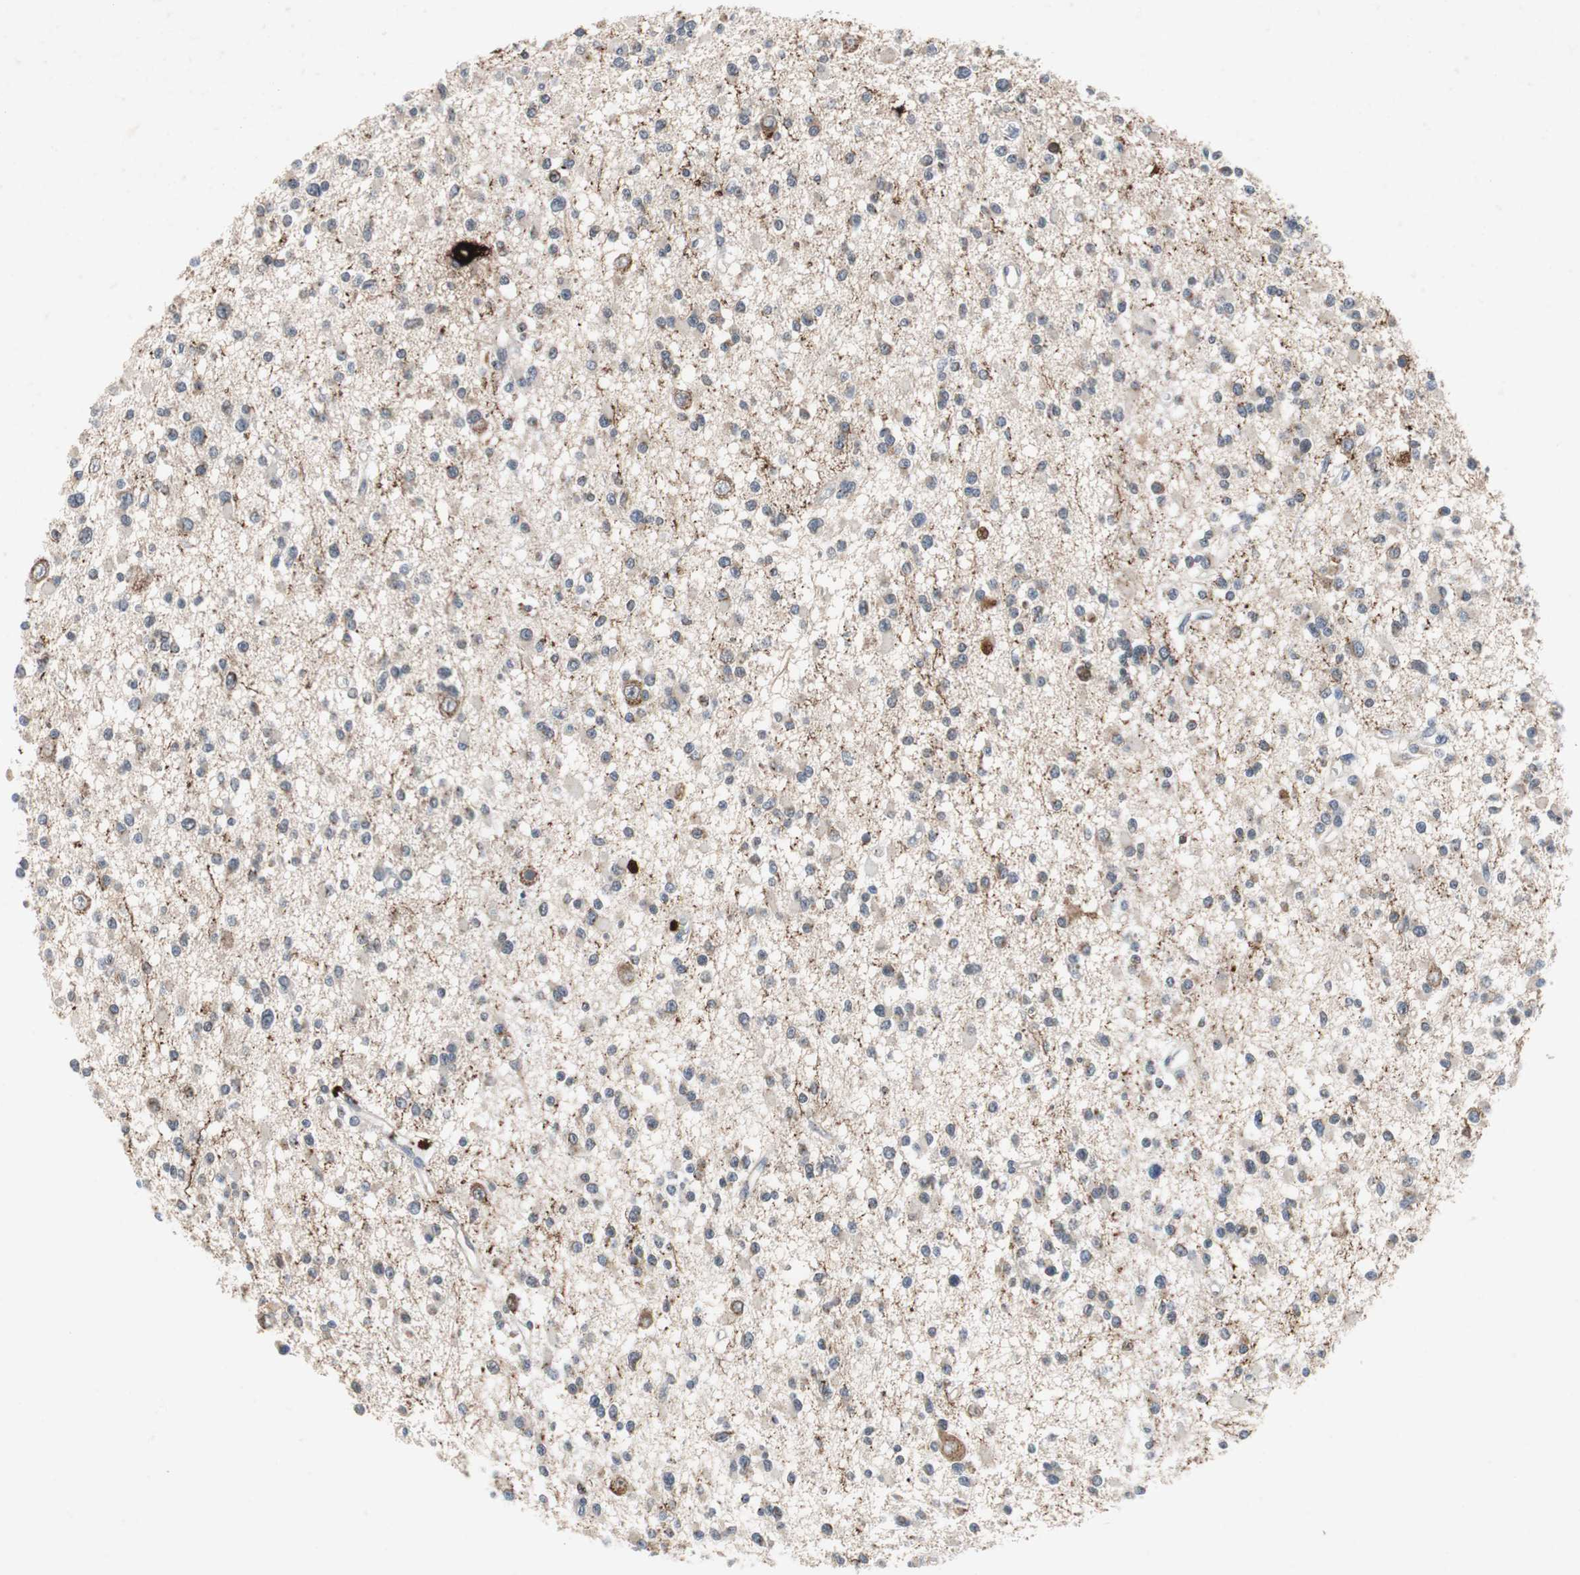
{"staining": {"intensity": "moderate", "quantity": ">75%", "location": "cytoplasmic/membranous"}, "tissue": "glioma", "cell_type": "Tumor cells", "image_type": "cancer", "snomed": [{"axis": "morphology", "description": "Glioma, malignant, Low grade"}, {"axis": "topography", "description": "Brain"}], "caption": "Approximately >75% of tumor cells in glioma show moderate cytoplasmic/membranous protein staining as visualized by brown immunohistochemical staining.", "gene": "CALB2", "patient": {"sex": "female", "age": 22}}